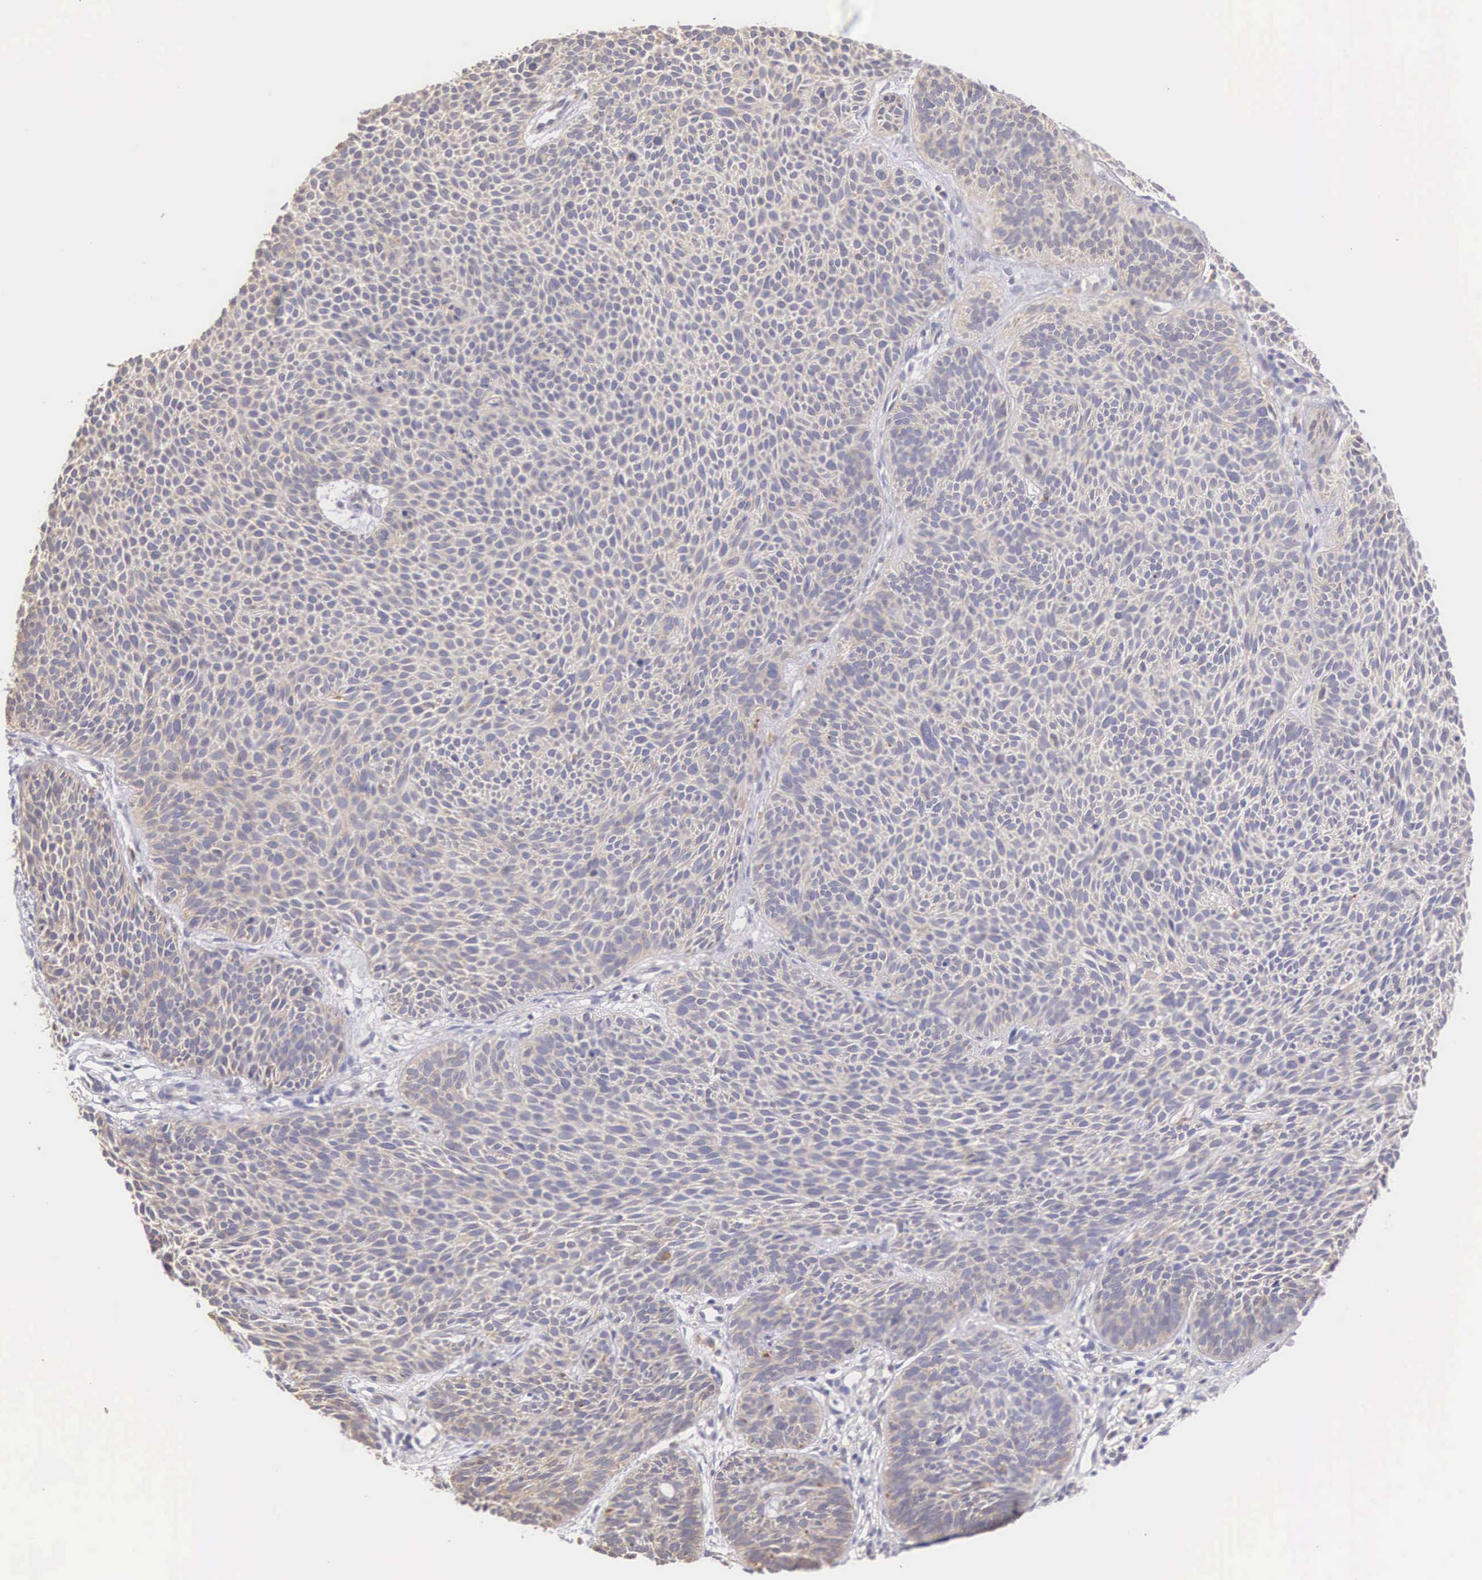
{"staining": {"intensity": "weak", "quantity": ">75%", "location": "cytoplasmic/membranous"}, "tissue": "skin cancer", "cell_type": "Tumor cells", "image_type": "cancer", "snomed": [{"axis": "morphology", "description": "Basal cell carcinoma"}, {"axis": "topography", "description": "Skin"}], "caption": "Immunohistochemistry (IHC) staining of basal cell carcinoma (skin), which demonstrates low levels of weak cytoplasmic/membranous expression in about >75% of tumor cells indicating weak cytoplasmic/membranous protein positivity. The staining was performed using DAB (3,3'-diaminobenzidine) (brown) for protein detection and nuclei were counterstained in hematoxylin (blue).", "gene": "NSDHL", "patient": {"sex": "male", "age": 84}}